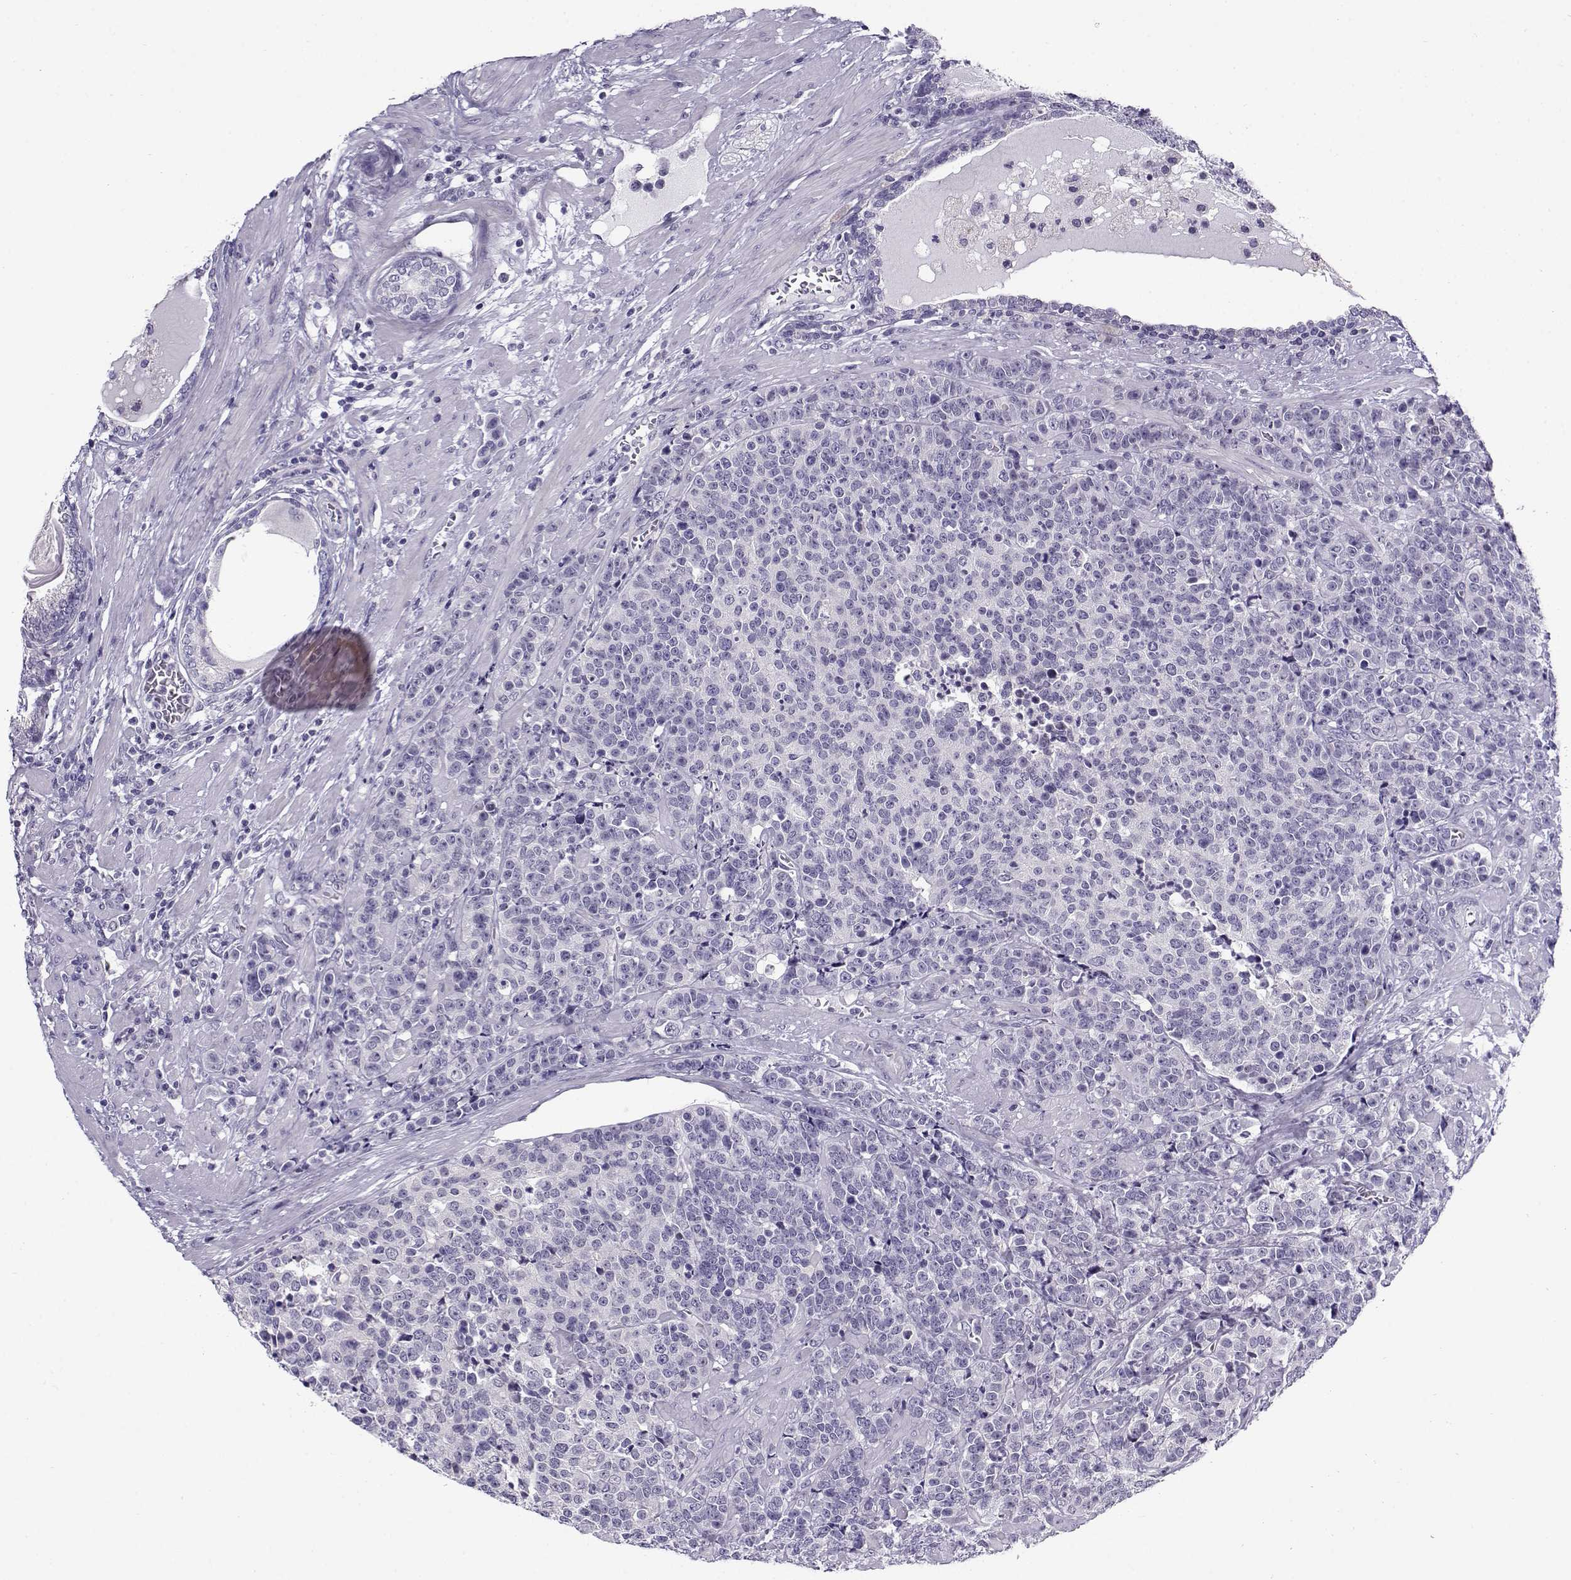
{"staining": {"intensity": "negative", "quantity": "none", "location": "none"}, "tissue": "prostate cancer", "cell_type": "Tumor cells", "image_type": "cancer", "snomed": [{"axis": "morphology", "description": "Adenocarcinoma, NOS"}, {"axis": "topography", "description": "Prostate"}], "caption": "A histopathology image of human adenocarcinoma (prostate) is negative for staining in tumor cells.", "gene": "FEZF1", "patient": {"sex": "male", "age": 67}}